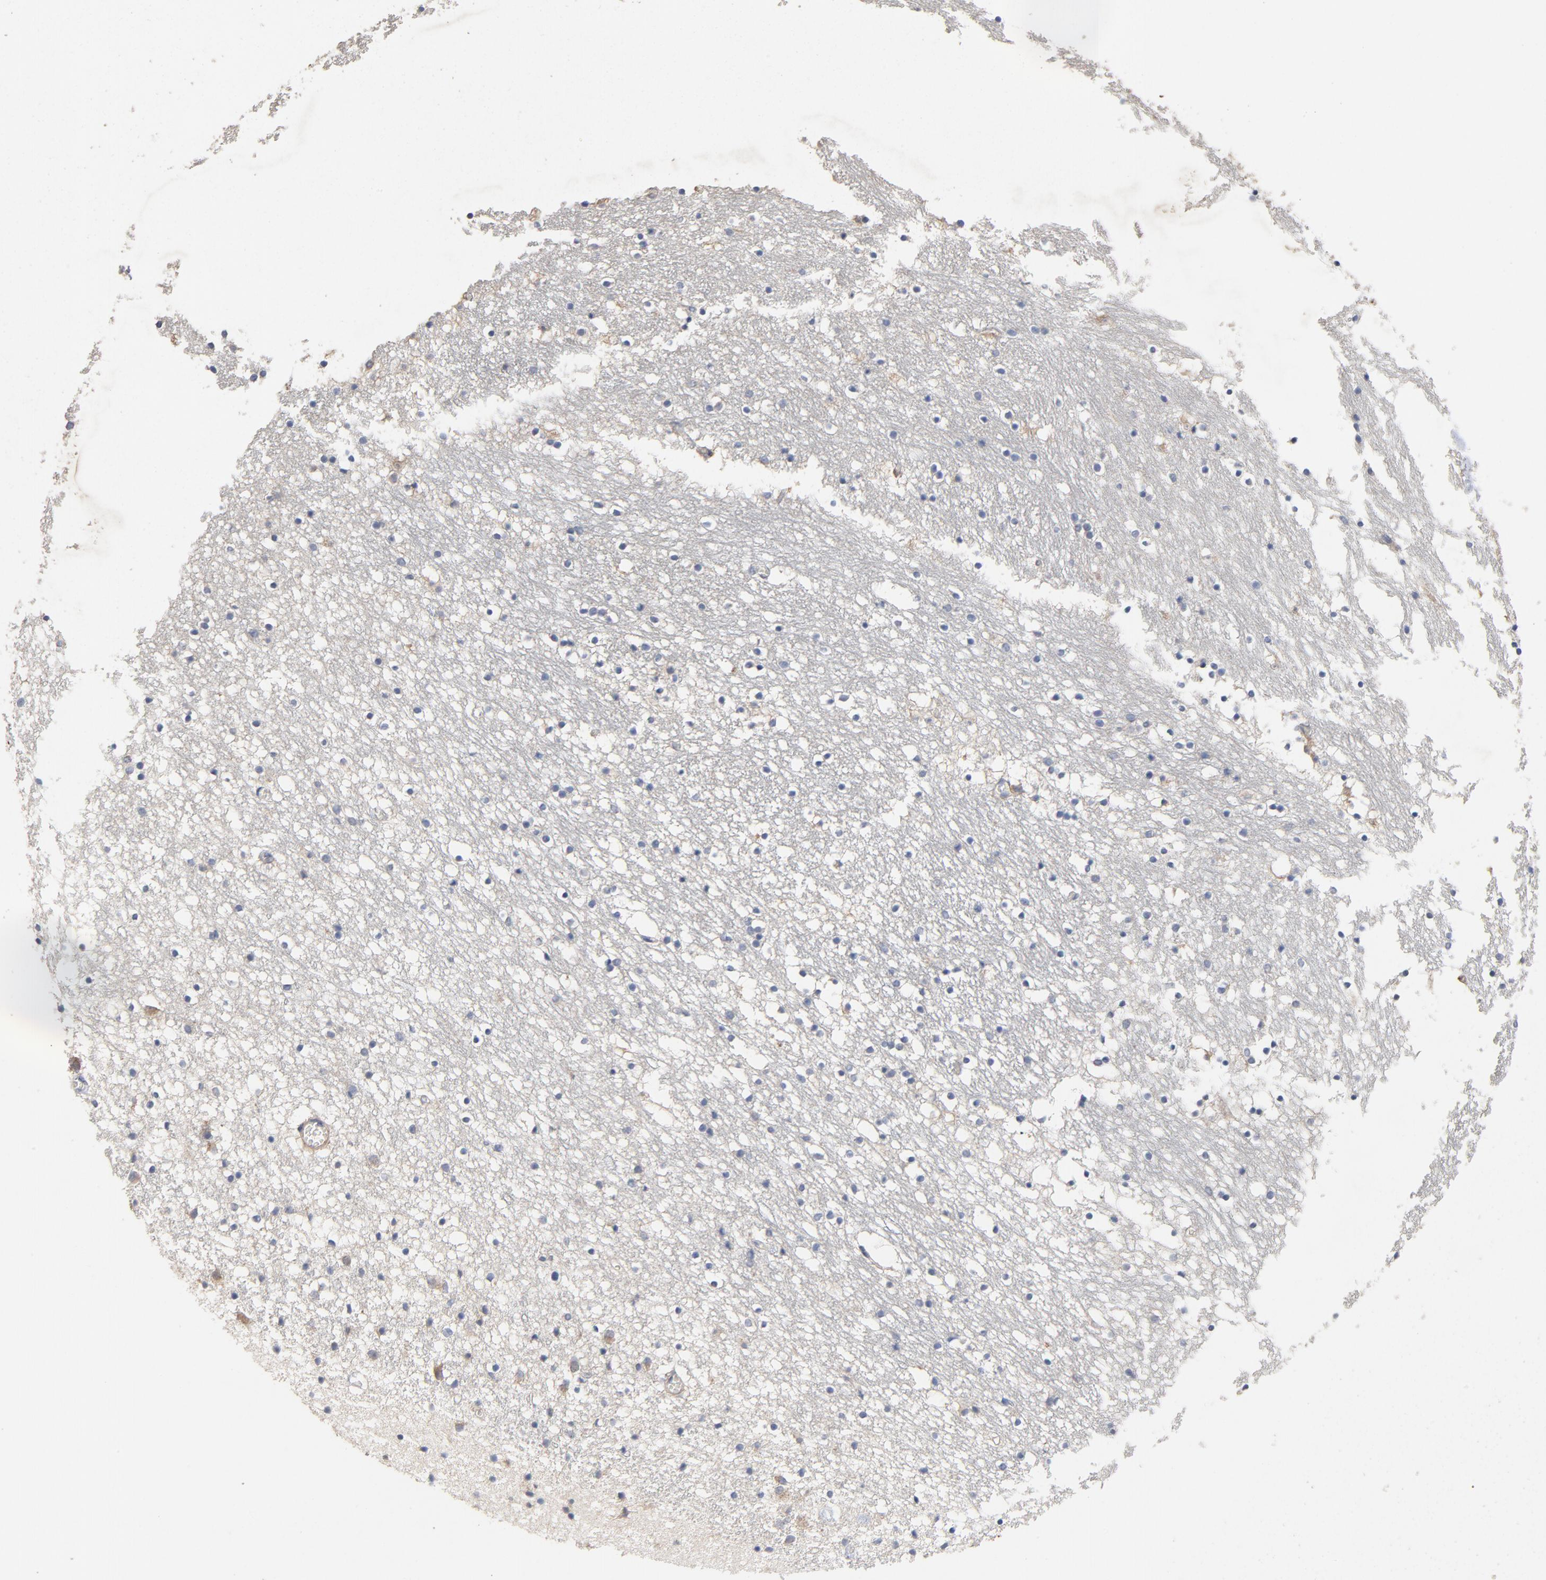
{"staining": {"intensity": "negative", "quantity": "none", "location": "none"}, "tissue": "caudate", "cell_type": "Glial cells", "image_type": "normal", "snomed": [{"axis": "morphology", "description": "Normal tissue, NOS"}, {"axis": "topography", "description": "Lateral ventricle wall"}], "caption": "Glial cells show no significant protein staining in normal caudate. (DAB (3,3'-diaminobenzidine) IHC visualized using brightfield microscopy, high magnification).", "gene": "CCDC134", "patient": {"sex": "male", "age": 45}}